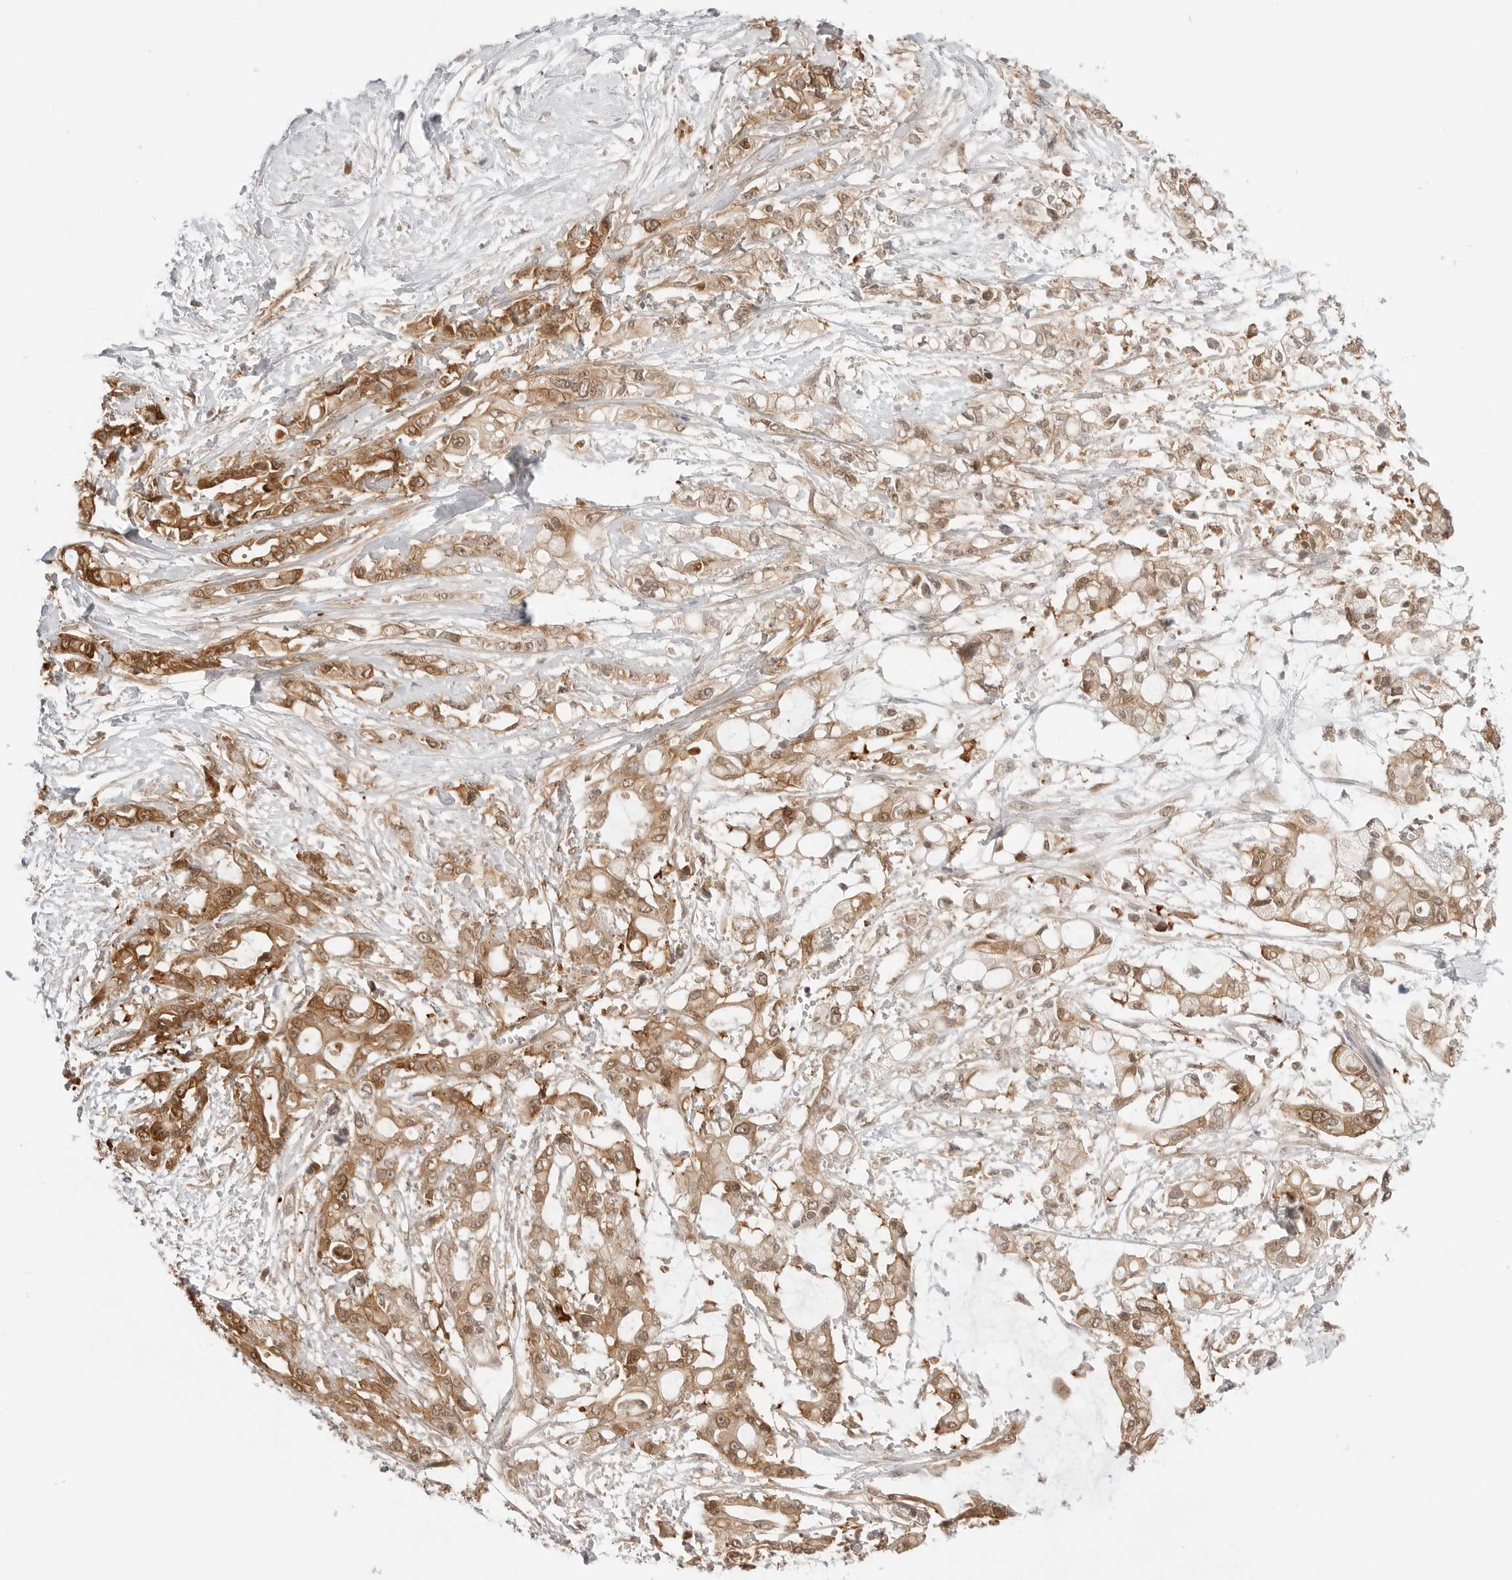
{"staining": {"intensity": "moderate", "quantity": ">75%", "location": "cytoplasmic/membranous,nuclear"}, "tissue": "pancreatic cancer", "cell_type": "Tumor cells", "image_type": "cancer", "snomed": [{"axis": "morphology", "description": "Adenocarcinoma, NOS"}, {"axis": "topography", "description": "Pancreas"}], "caption": "This is a photomicrograph of IHC staining of pancreatic cancer, which shows moderate staining in the cytoplasmic/membranous and nuclear of tumor cells.", "gene": "NUDC", "patient": {"sex": "male", "age": 68}}